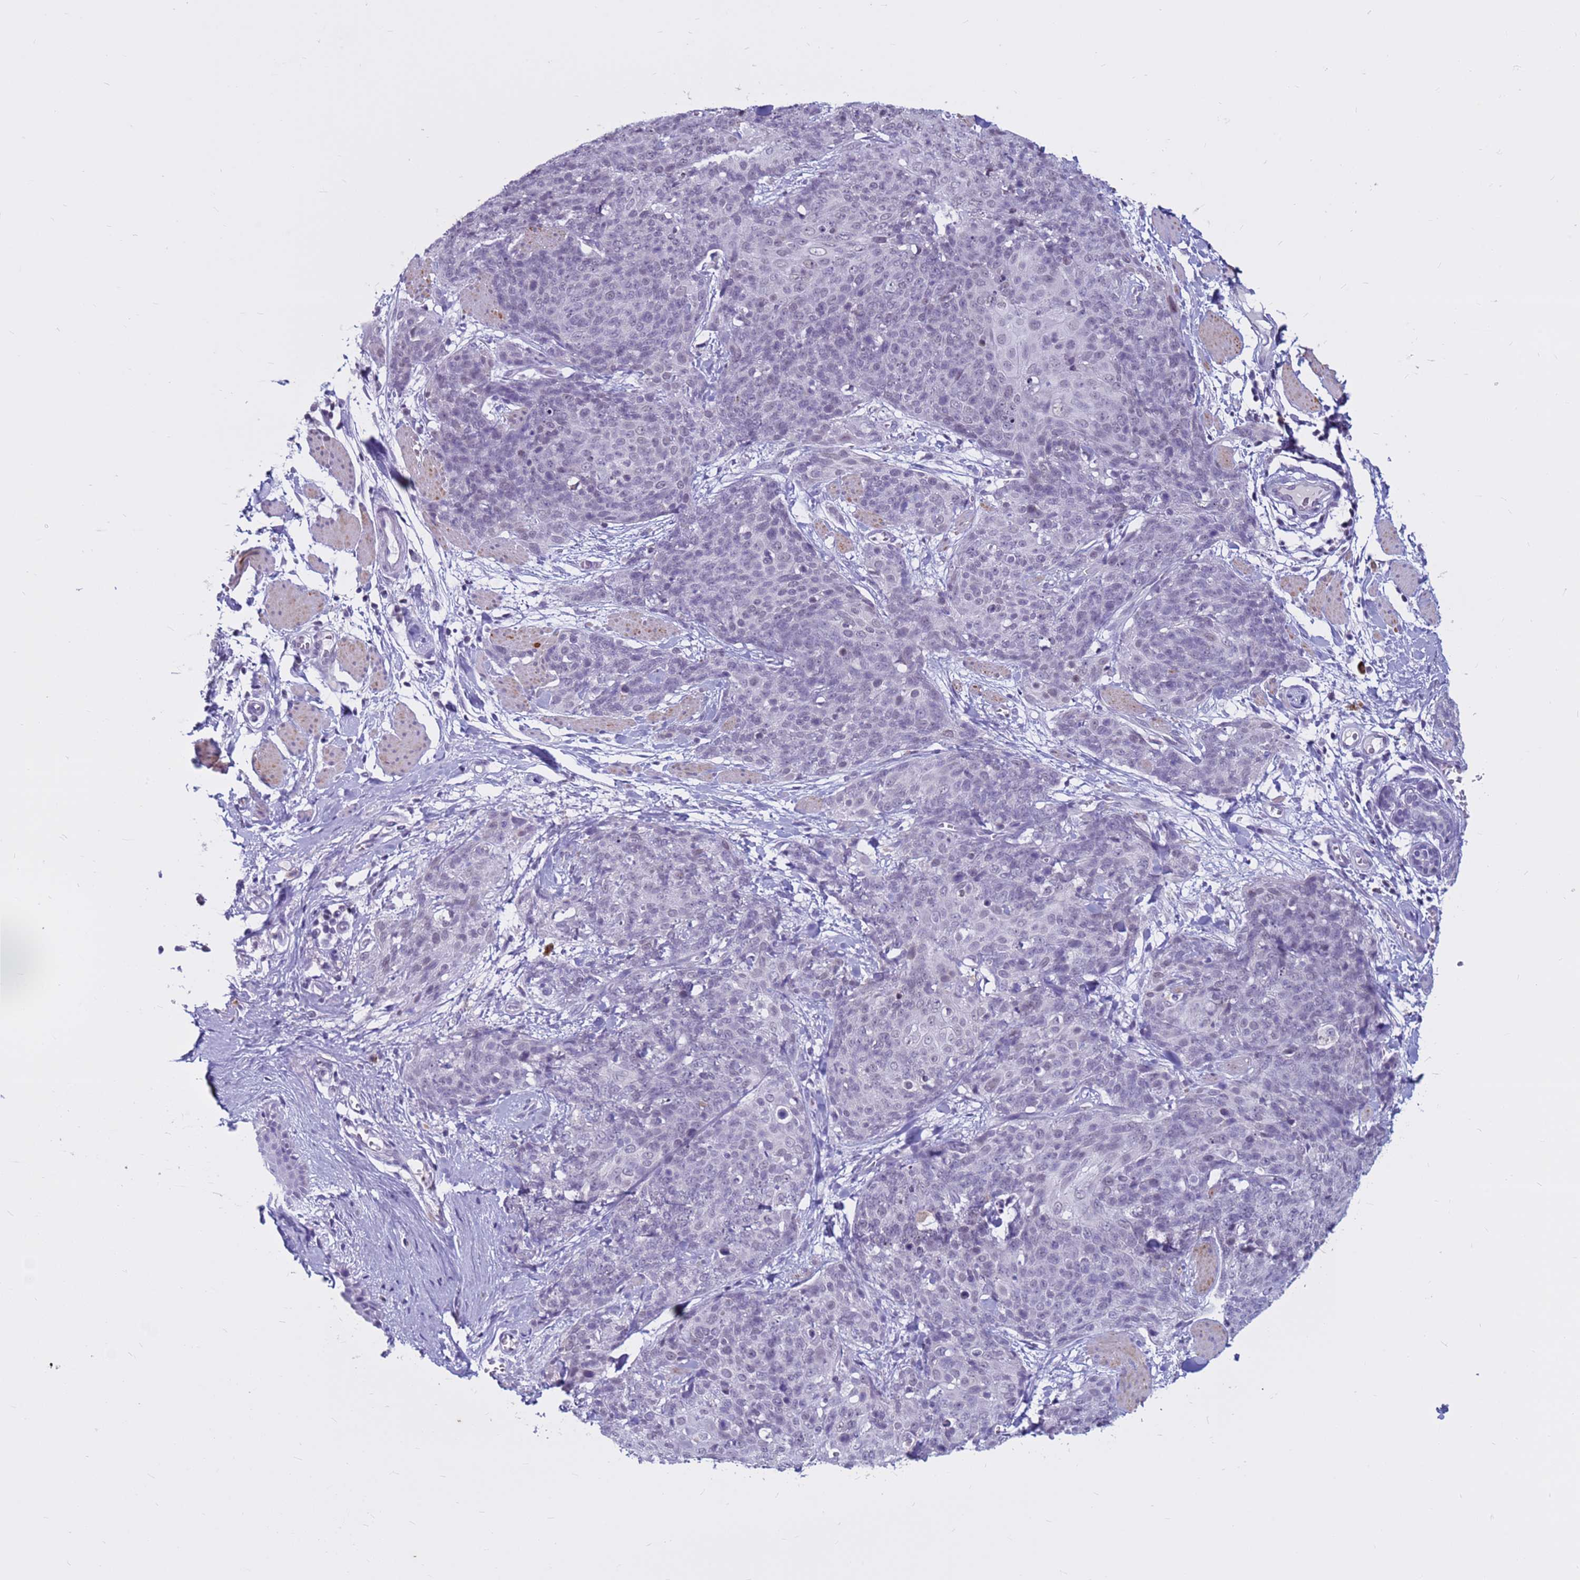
{"staining": {"intensity": "negative", "quantity": "none", "location": "none"}, "tissue": "skin cancer", "cell_type": "Tumor cells", "image_type": "cancer", "snomed": [{"axis": "morphology", "description": "Squamous cell carcinoma, NOS"}, {"axis": "topography", "description": "Skin"}, {"axis": "topography", "description": "Vulva"}], "caption": "Protein analysis of skin squamous cell carcinoma exhibits no significant positivity in tumor cells.", "gene": "CDK2AP2", "patient": {"sex": "female", "age": 85}}